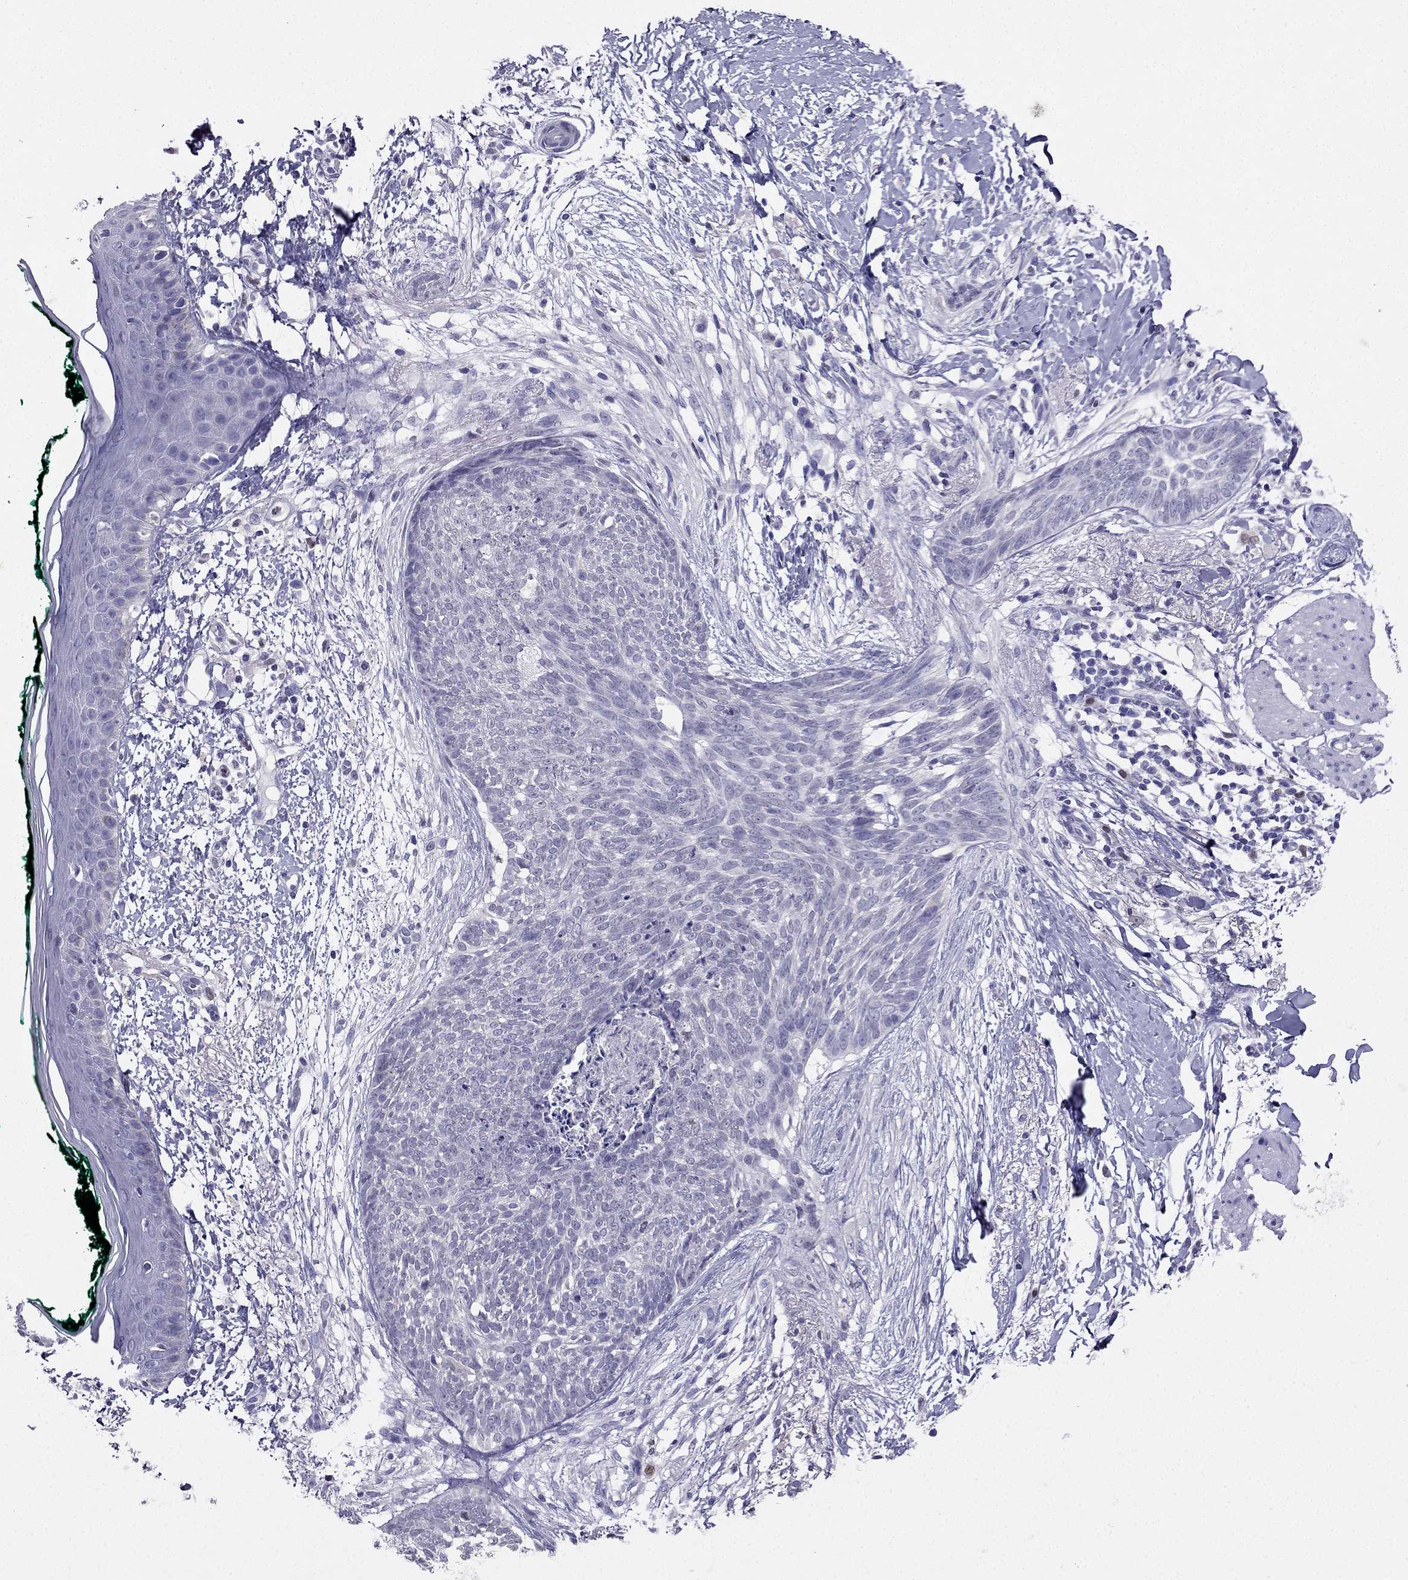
{"staining": {"intensity": "negative", "quantity": "none", "location": "none"}, "tissue": "skin cancer", "cell_type": "Tumor cells", "image_type": "cancer", "snomed": [{"axis": "morphology", "description": "Normal tissue, NOS"}, {"axis": "morphology", "description": "Basal cell carcinoma"}, {"axis": "topography", "description": "Skin"}], "caption": "Immunohistochemistry (IHC) photomicrograph of neoplastic tissue: skin basal cell carcinoma stained with DAB shows no significant protein positivity in tumor cells.", "gene": "ARID3A", "patient": {"sex": "male", "age": 84}}